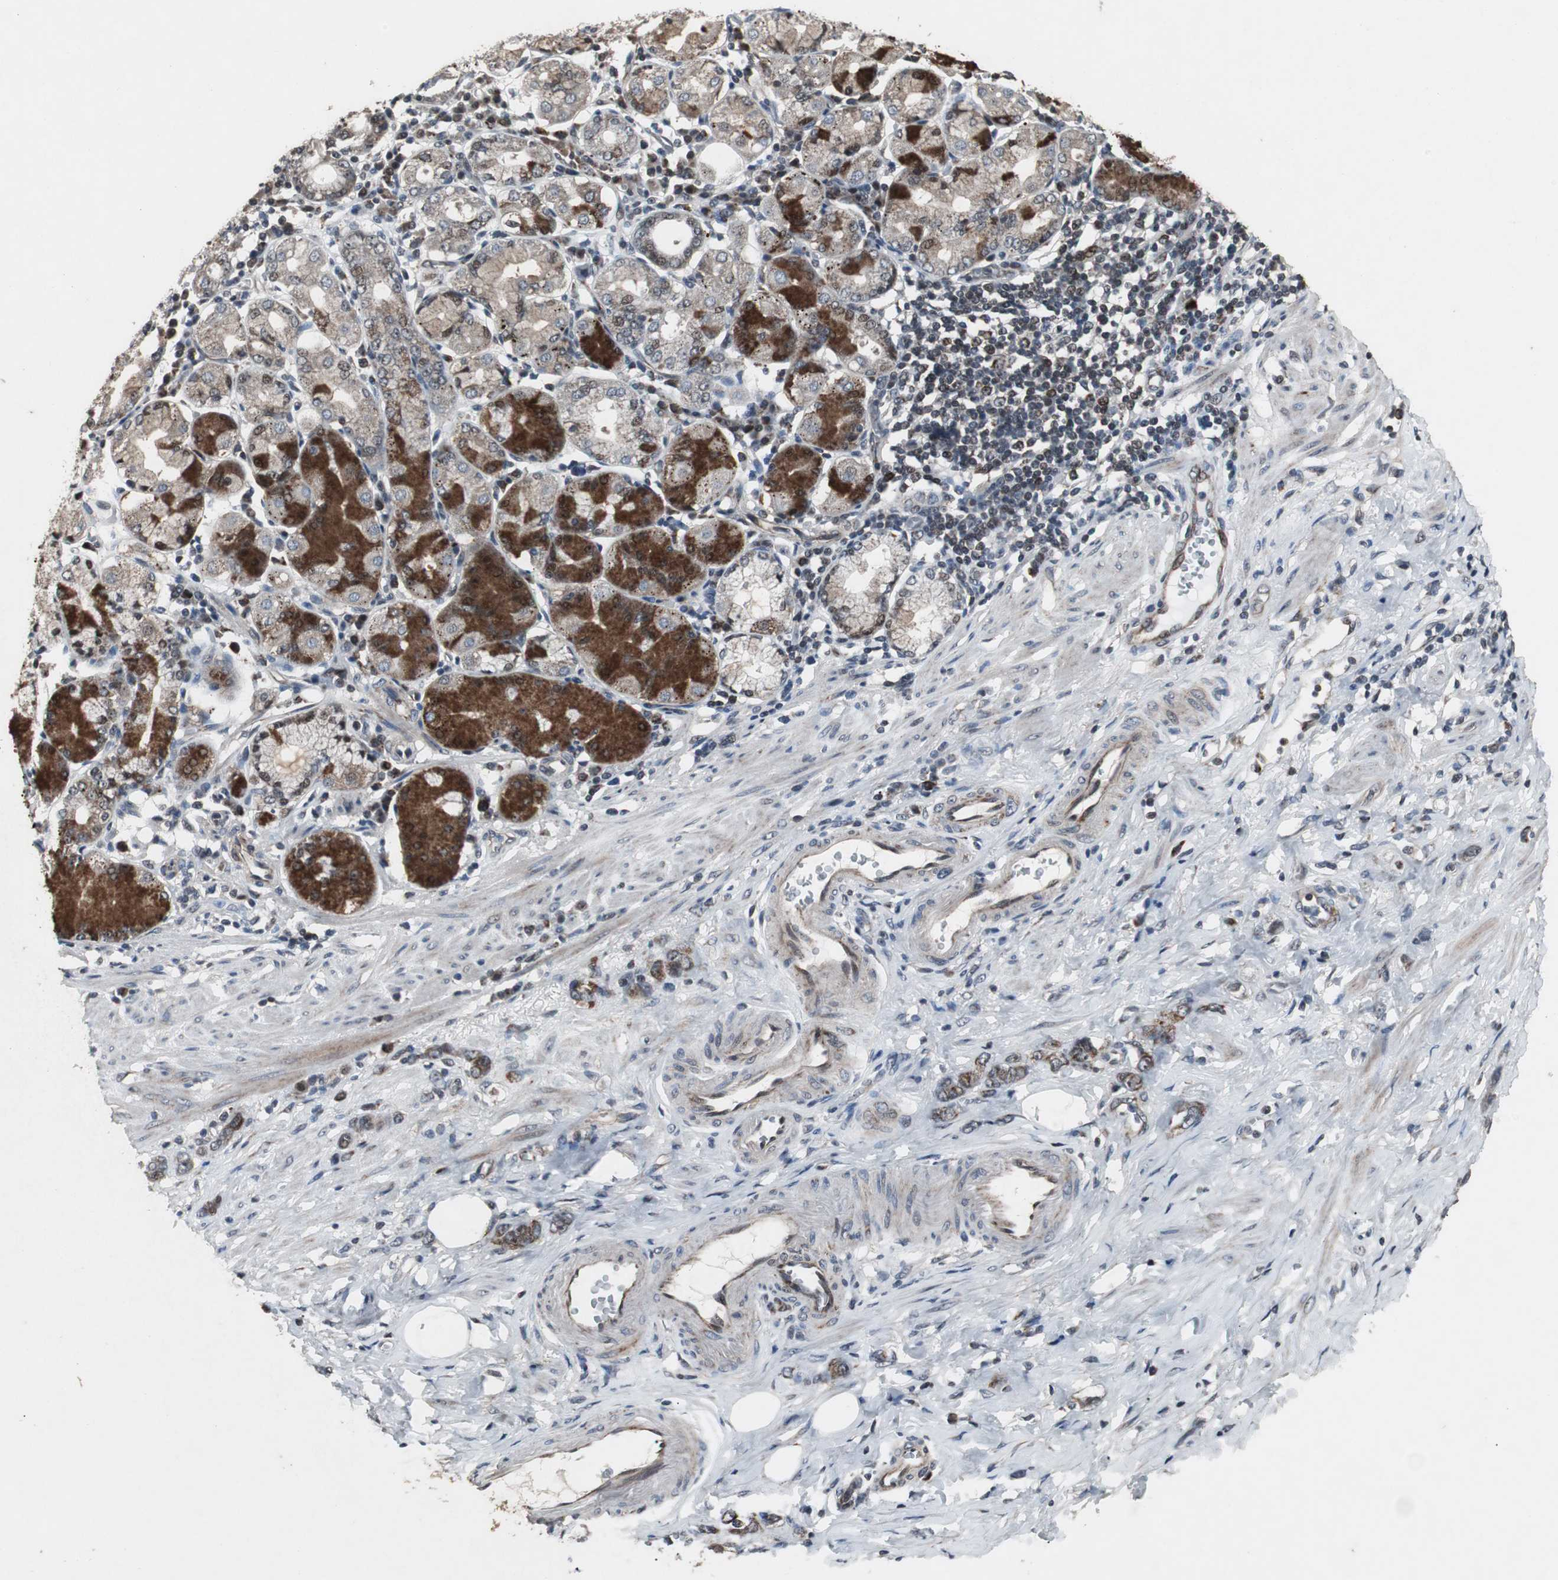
{"staining": {"intensity": "strong", "quantity": ">75%", "location": "cytoplasmic/membranous"}, "tissue": "stomach cancer", "cell_type": "Tumor cells", "image_type": "cancer", "snomed": [{"axis": "morphology", "description": "Adenocarcinoma, NOS"}, {"axis": "topography", "description": "Stomach"}], "caption": "This is a histology image of immunohistochemistry (IHC) staining of stomach adenocarcinoma, which shows strong staining in the cytoplasmic/membranous of tumor cells.", "gene": "MRPL40", "patient": {"sex": "male", "age": 82}}